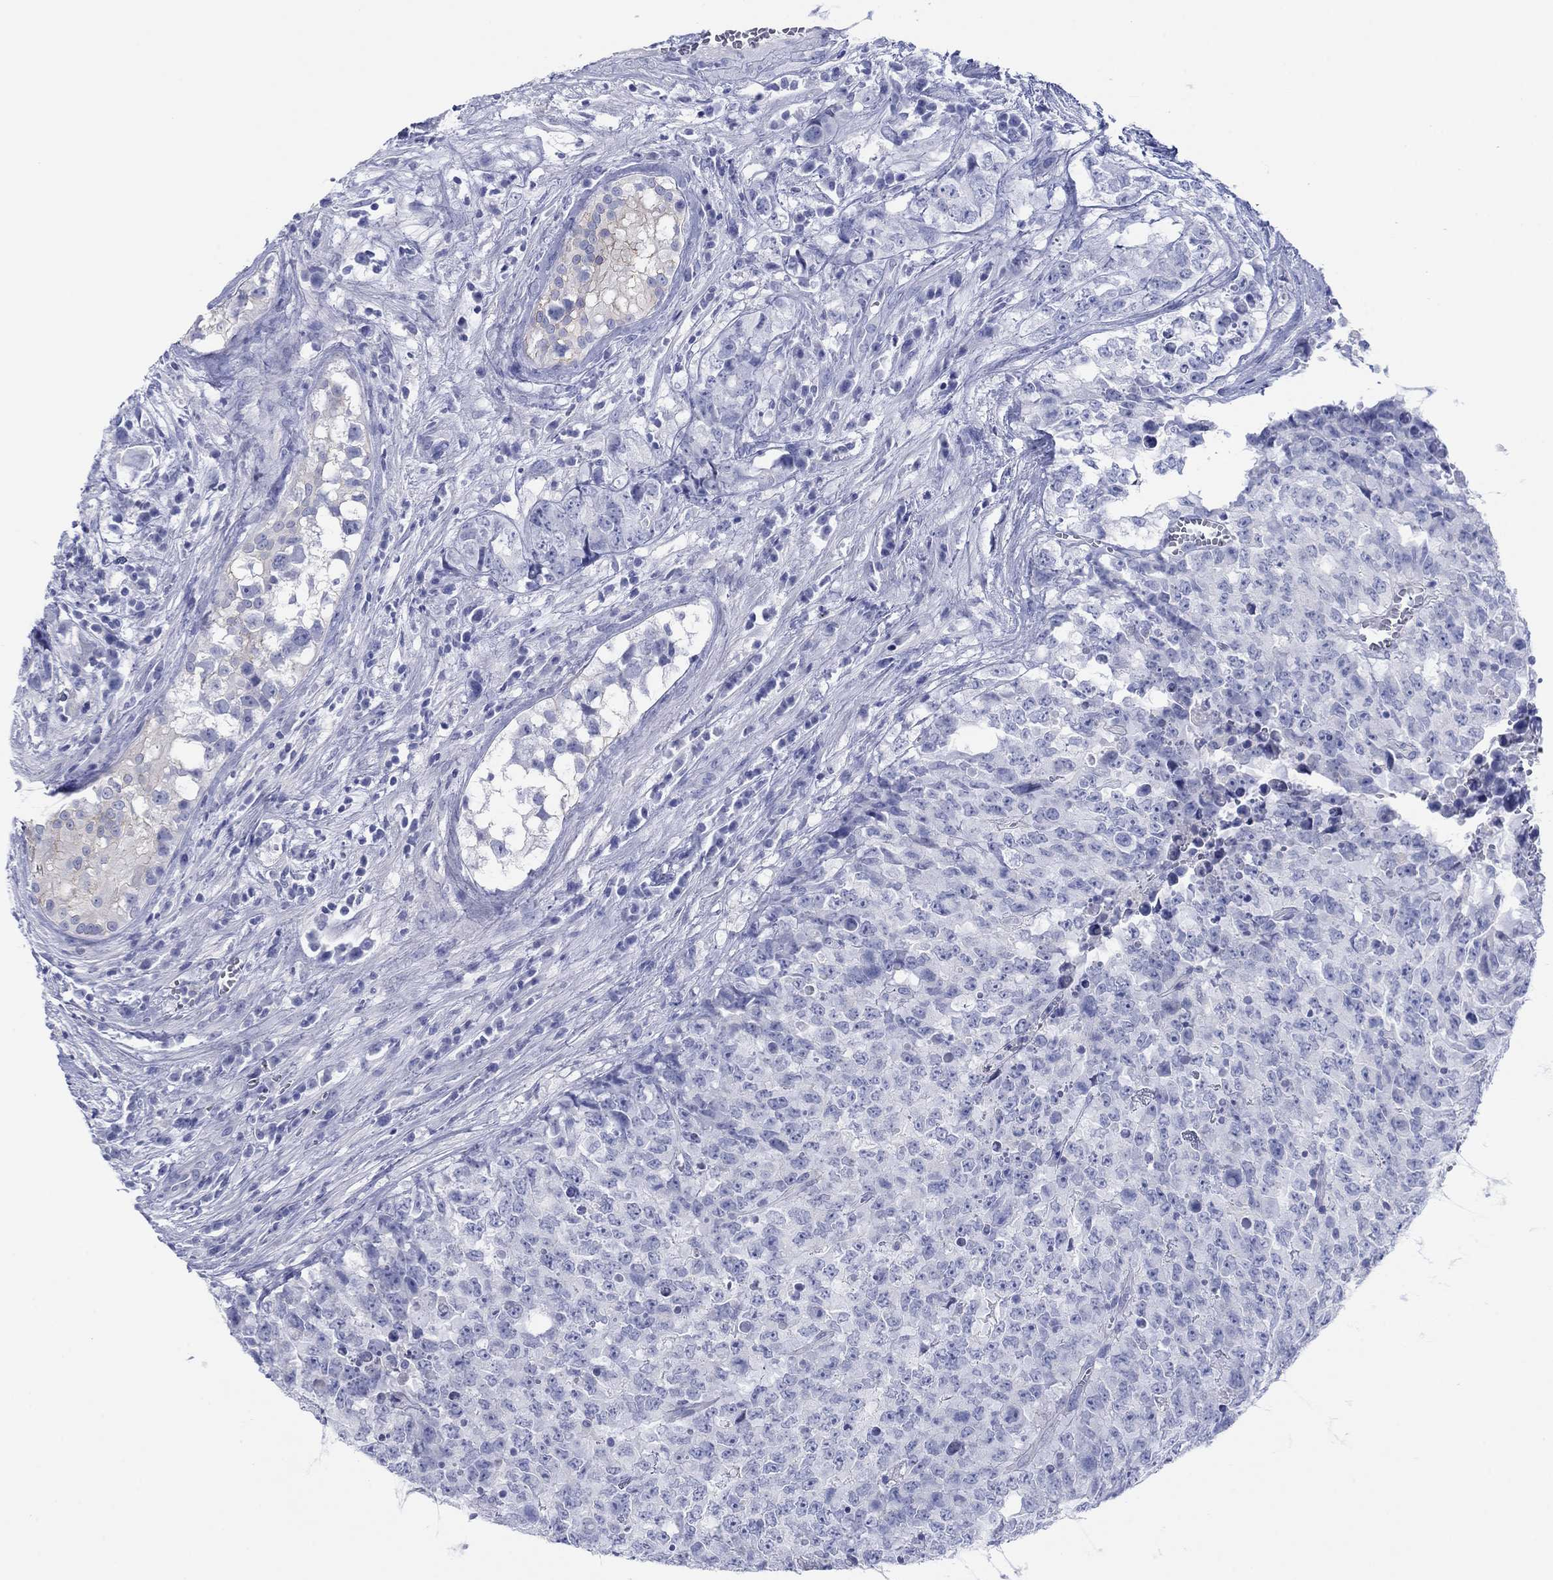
{"staining": {"intensity": "negative", "quantity": "none", "location": "none"}, "tissue": "testis cancer", "cell_type": "Tumor cells", "image_type": "cancer", "snomed": [{"axis": "morphology", "description": "Carcinoma, Embryonal, NOS"}, {"axis": "topography", "description": "Testis"}], "caption": "This is an immunohistochemistry (IHC) micrograph of testis embryonal carcinoma. There is no staining in tumor cells.", "gene": "ATP1B1", "patient": {"sex": "male", "age": 23}}